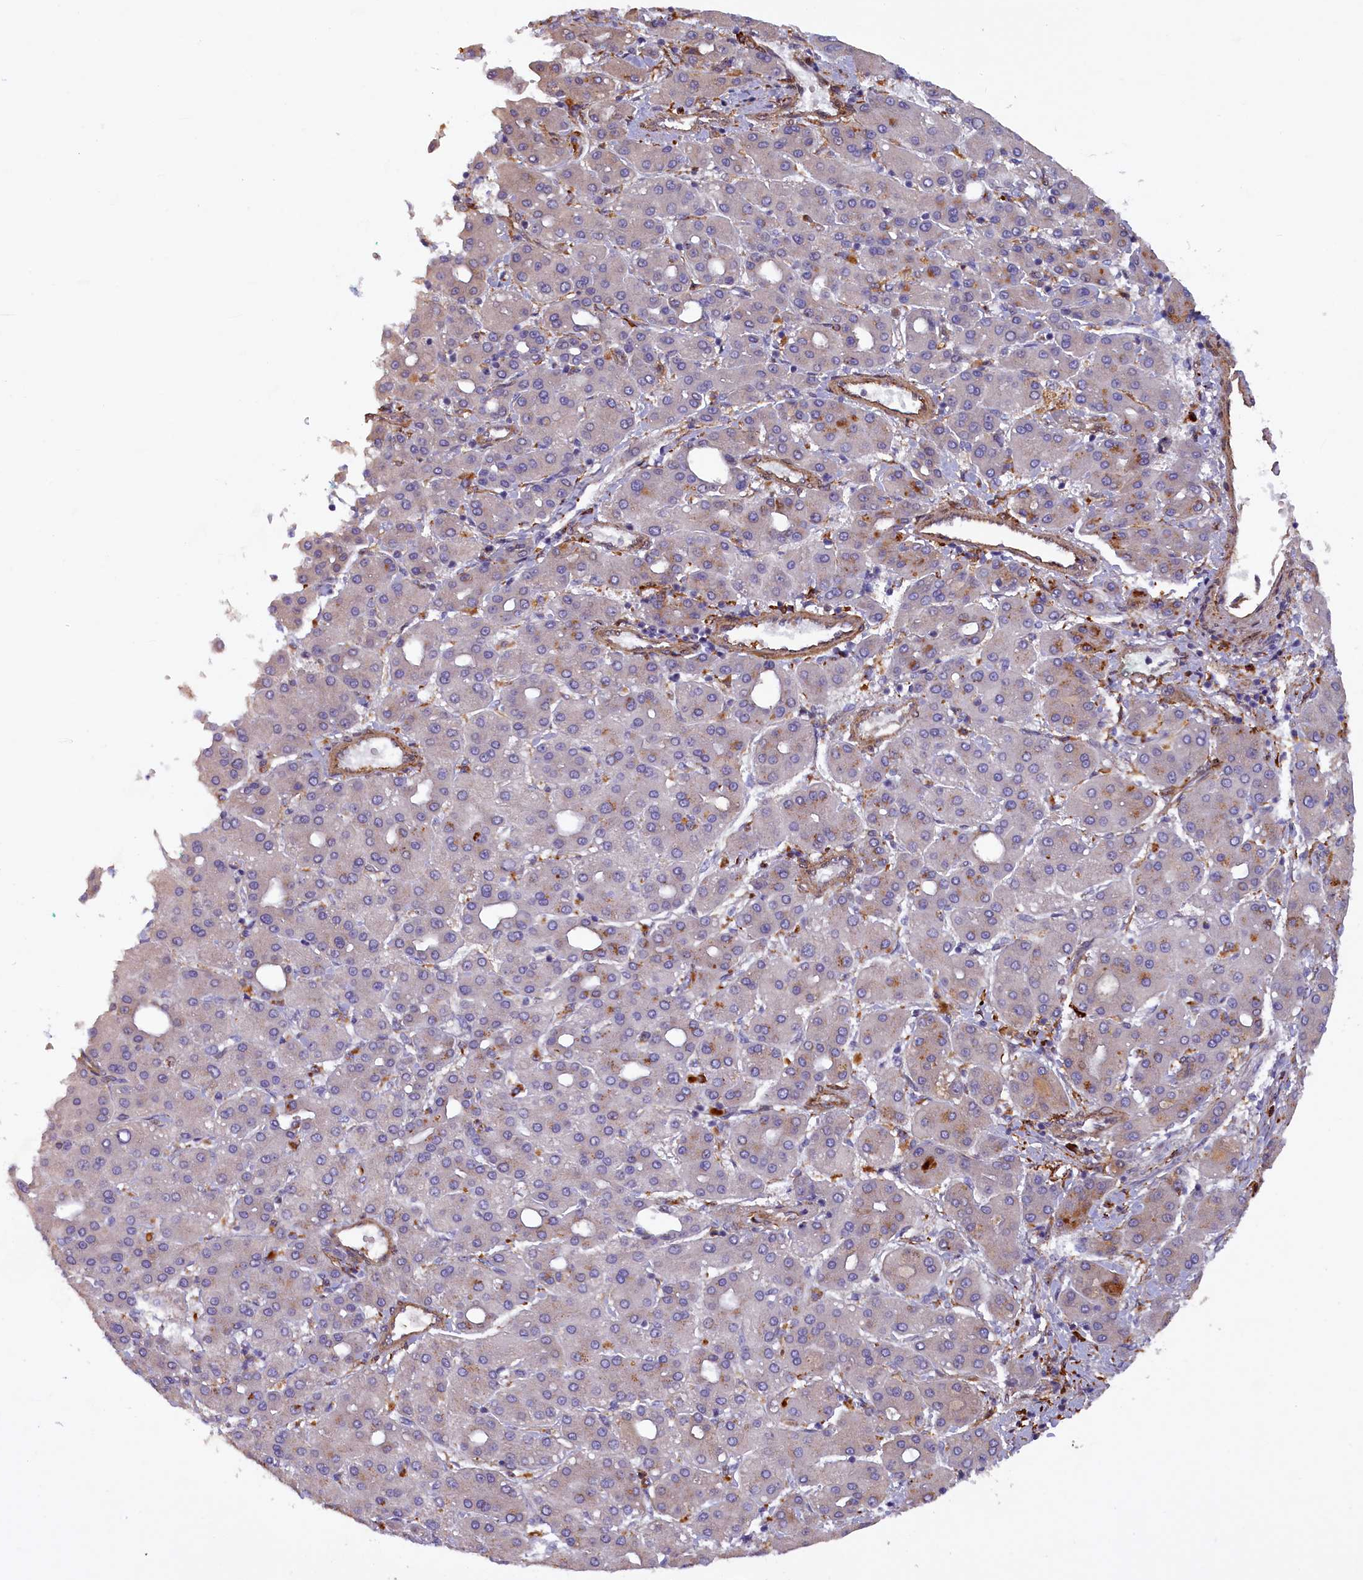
{"staining": {"intensity": "weak", "quantity": "<25%", "location": "cytoplasmic/membranous"}, "tissue": "liver cancer", "cell_type": "Tumor cells", "image_type": "cancer", "snomed": [{"axis": "morphology", "description": "Carcinoma, Hepatocellular, NOS"}, {"axis": "topography", "description": "Liver"}], "caption": "Immunohistochemistry of human liver hepatocellular carcinoma shows no positivity in tumor cells. (DAB (3,3'-diaminobenzidine) immunohistochemistry (IHC) visualized using brightfield microscopy, high magnification).", "gene": "FERMT1", "patient": {"sex": "male", "age": 65}}